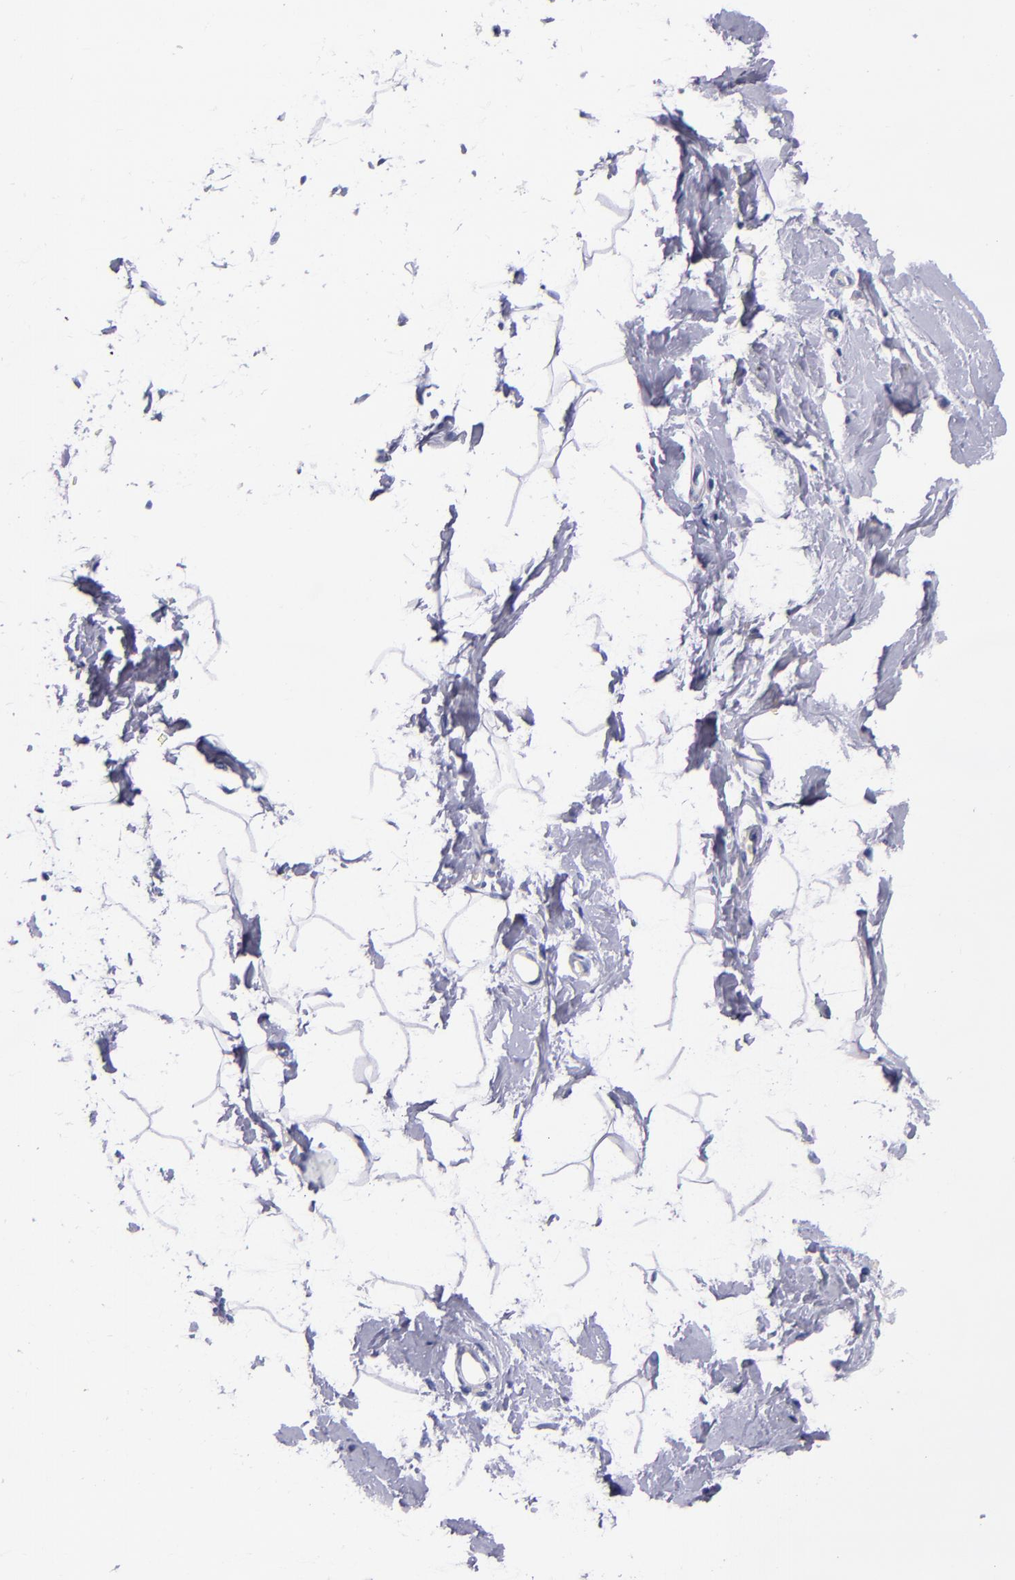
{"staining": {"intensity": "negative", "quantity": "none", "location": "none"}, "tissue": "breast", "cell_type": "Adipocytes", "image_type": "normal", "snomed": [{"axis": "morphology", "description": "Normal tissue, NOS"}, {"axis": "topography", "description": "Breast"}], "caption": "IHC micrograph of normal breast: human breast stained with DAB (3,3'-diaminobenzidine) reveals no significant protein staining in adipocytes. The staining was performed using DAB to visualize the protein expression in brown, while the nuclei were stained in blue with hematoxylin (Magnification: 20x).", "gene": "NOS3", "patient": {"sex": "female", "age": 23}}